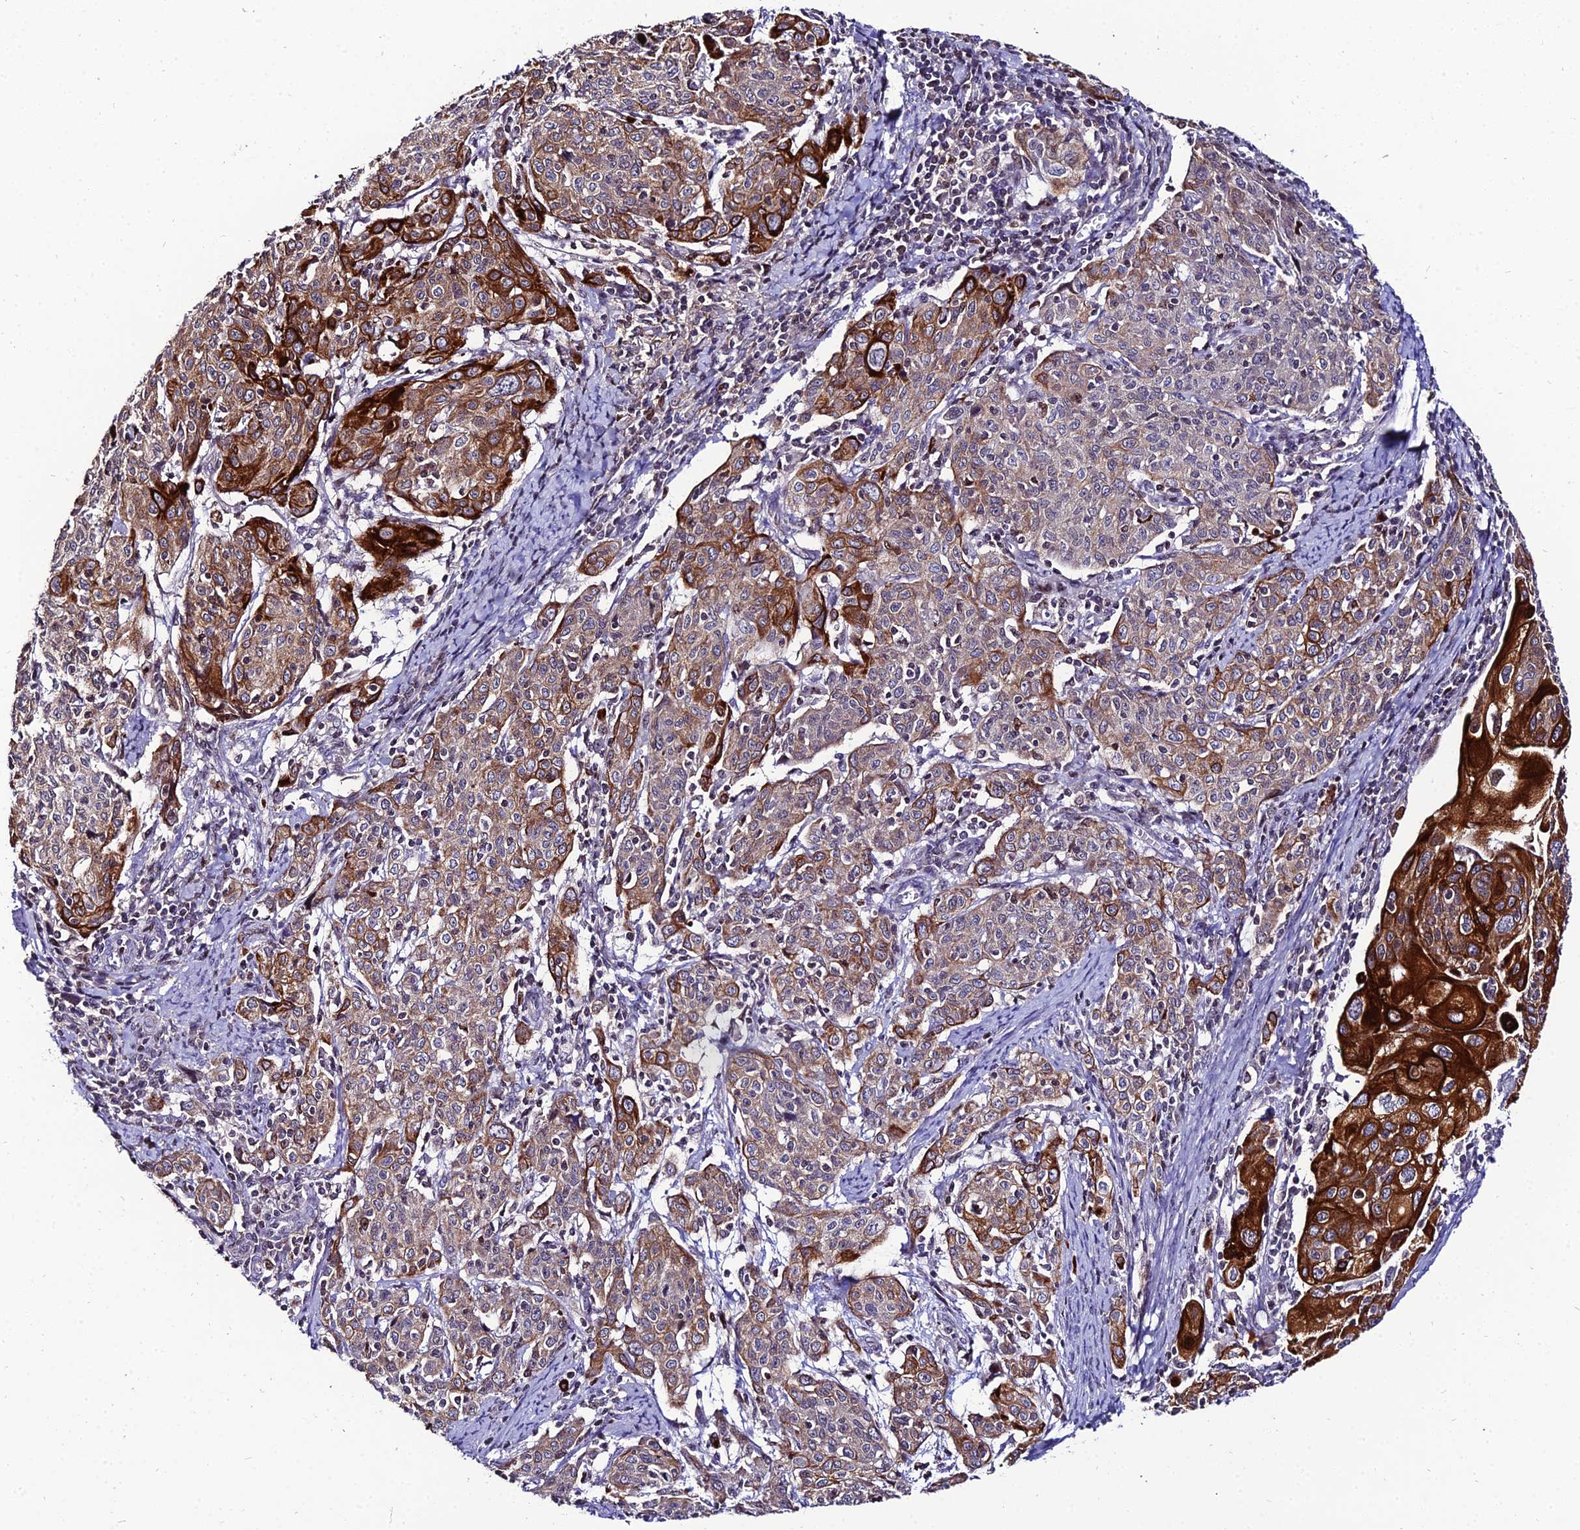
{"staining": {"intensity": "strong", "quantity": "25%-75%", "location": "cytoplasmic/membranous"}, "tissue": "cervical cancer", "cell_type": "Tumor cells", "image_type": "cancer", "snomed": [{"axis": "morphology", "description": "Squamous cell carcinoma, NOS"}, {"axis": "topography", "description": "Cervix"}], "caption": "This image reveals IHC staining of cervical cancer, with high strong cytoplasmic/membranous positivity in about 25%-75% of tumor cells.", "gene": "SHQ1", "patient": {"sex": "female", "age": 67}}